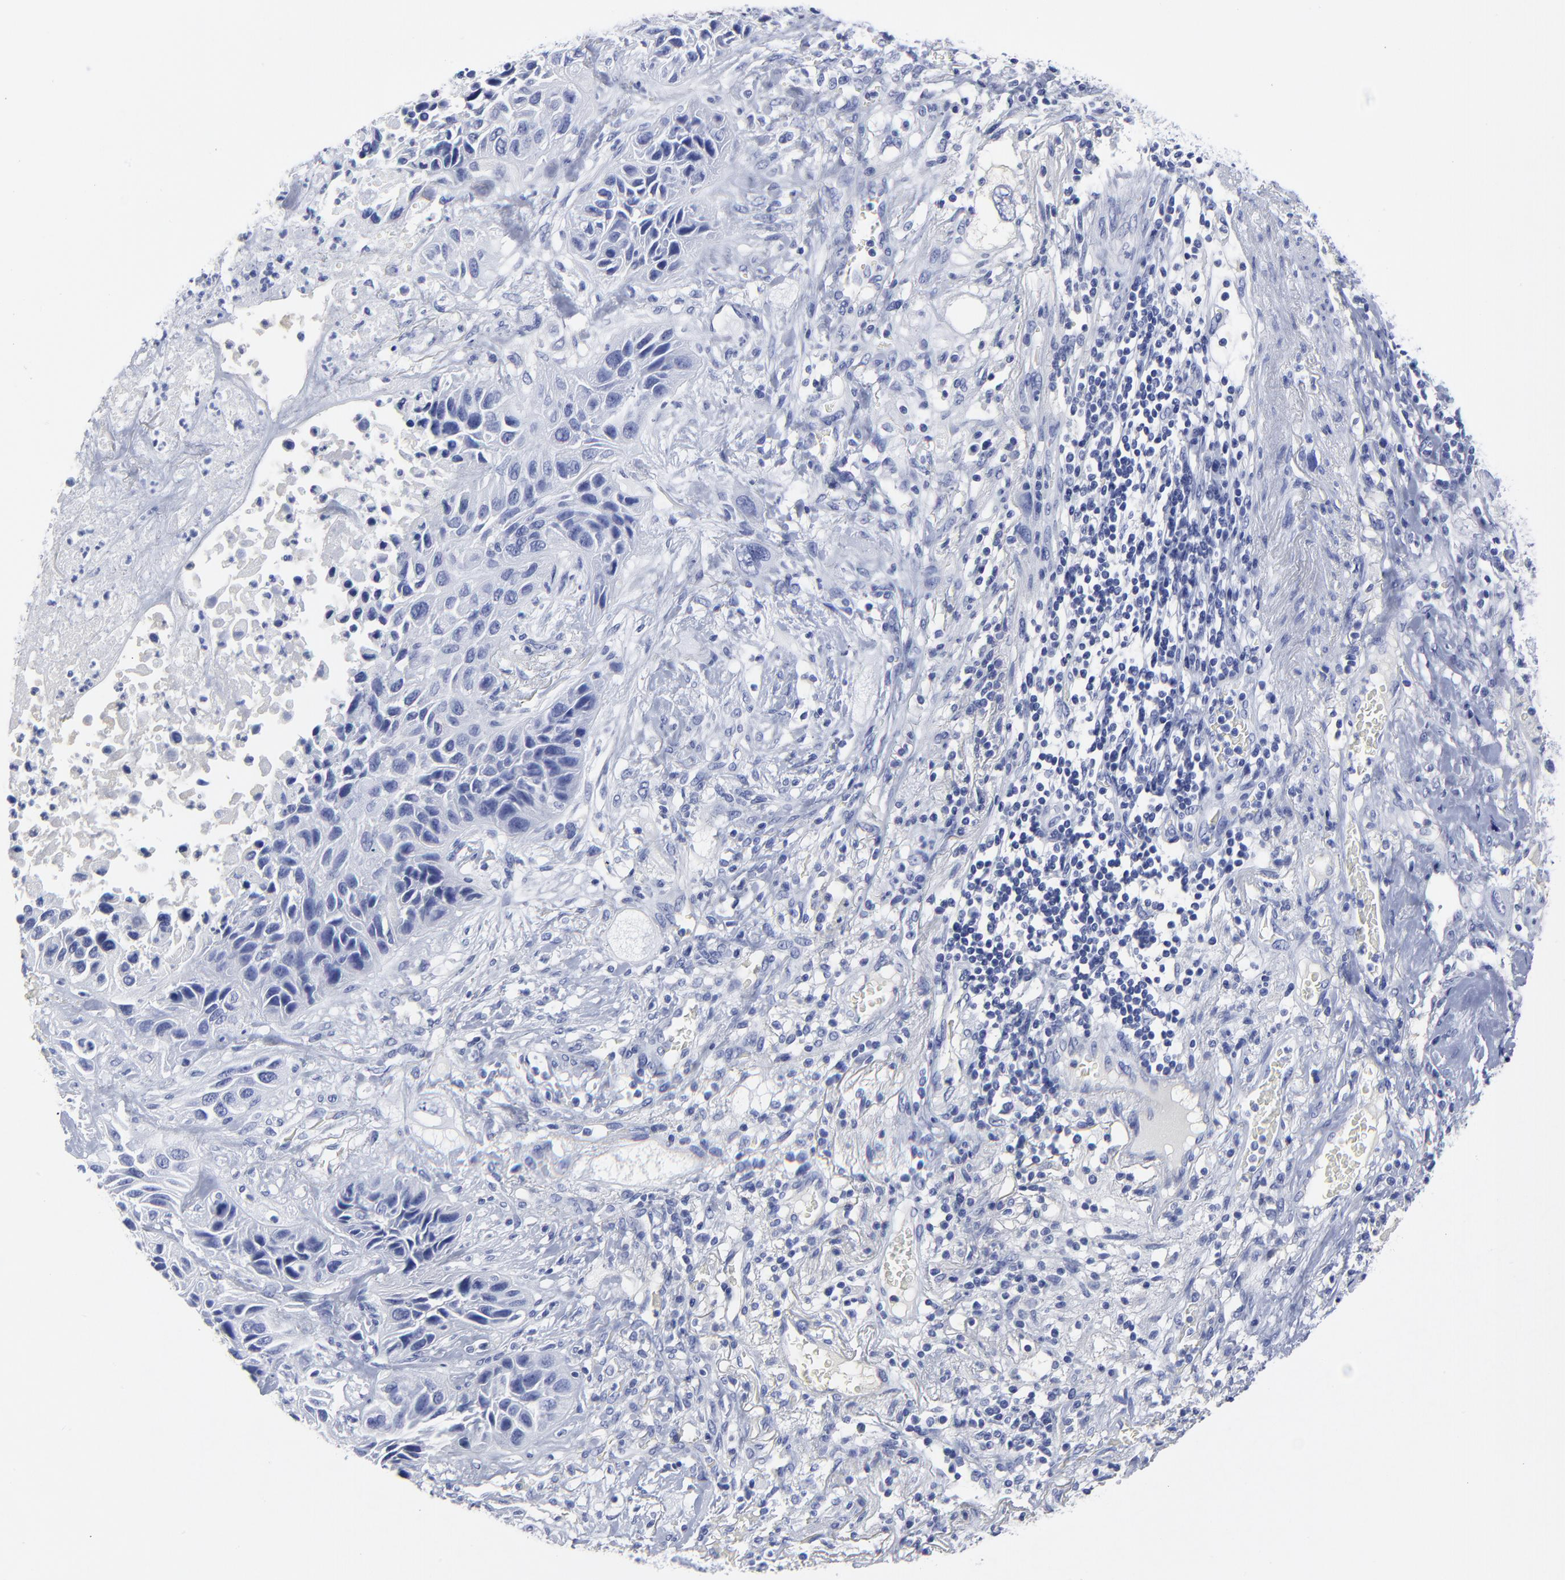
{"staining": {"intensity": "negative", "quantity": "none", "location": "none"}, "tissue": "lung cancer", "cell_type": "Tumor cells", "image_type": "cancer", "snomed": [{"axis": "morphology", "description": "Squamous cell carcinoma, NOS"}, {"axis": "topography", "description": "Lung"}], "caption": "High magnification brightfield microscopy of lung cancer stained with DAB (3,3'-diaminobenzidine) (brown) and counterstained with hematoxylin (blue): tumor cells show no significant staining.", "gene": "DCN", "patient": {"sex": "female", "age": 76}}